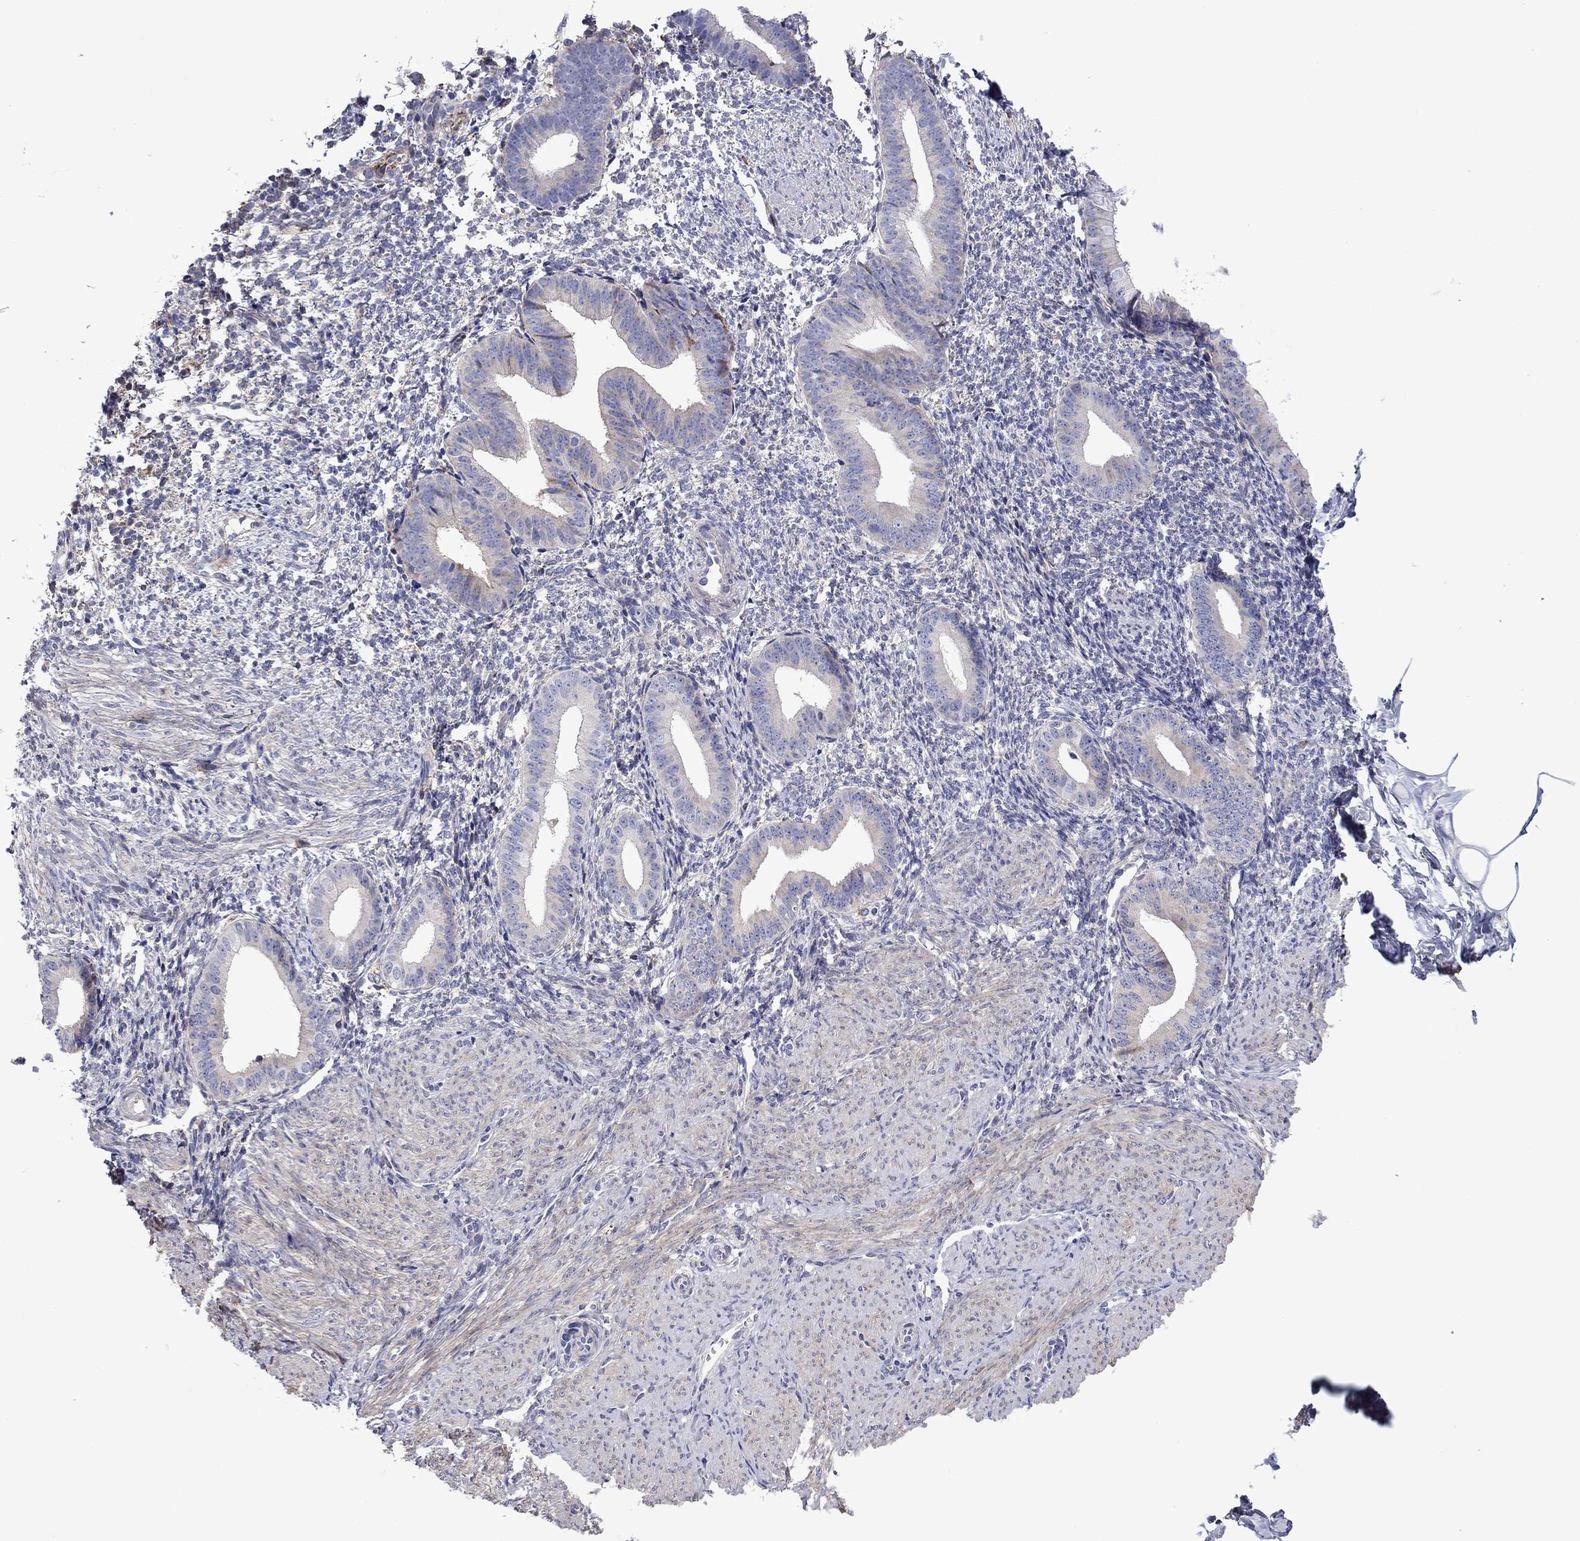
{"staining": {"intensity": "negative", "quantity": "none", "location": "none"}, "tissue": "endometrium", "cell_type": "Cells in endometrial stroma", "image_type": "normal", "snomed": [{"axis": "morphology", "description": "Normal tissue, NOS"}, {"axis": "topography", "description": "Endometrium"}], "caption": "The micrograph displays no significant expression in cells in endometrial stroma of endometrium.", "gene": "HSPG2", "patient": {"sex": "female", "age": 47}}